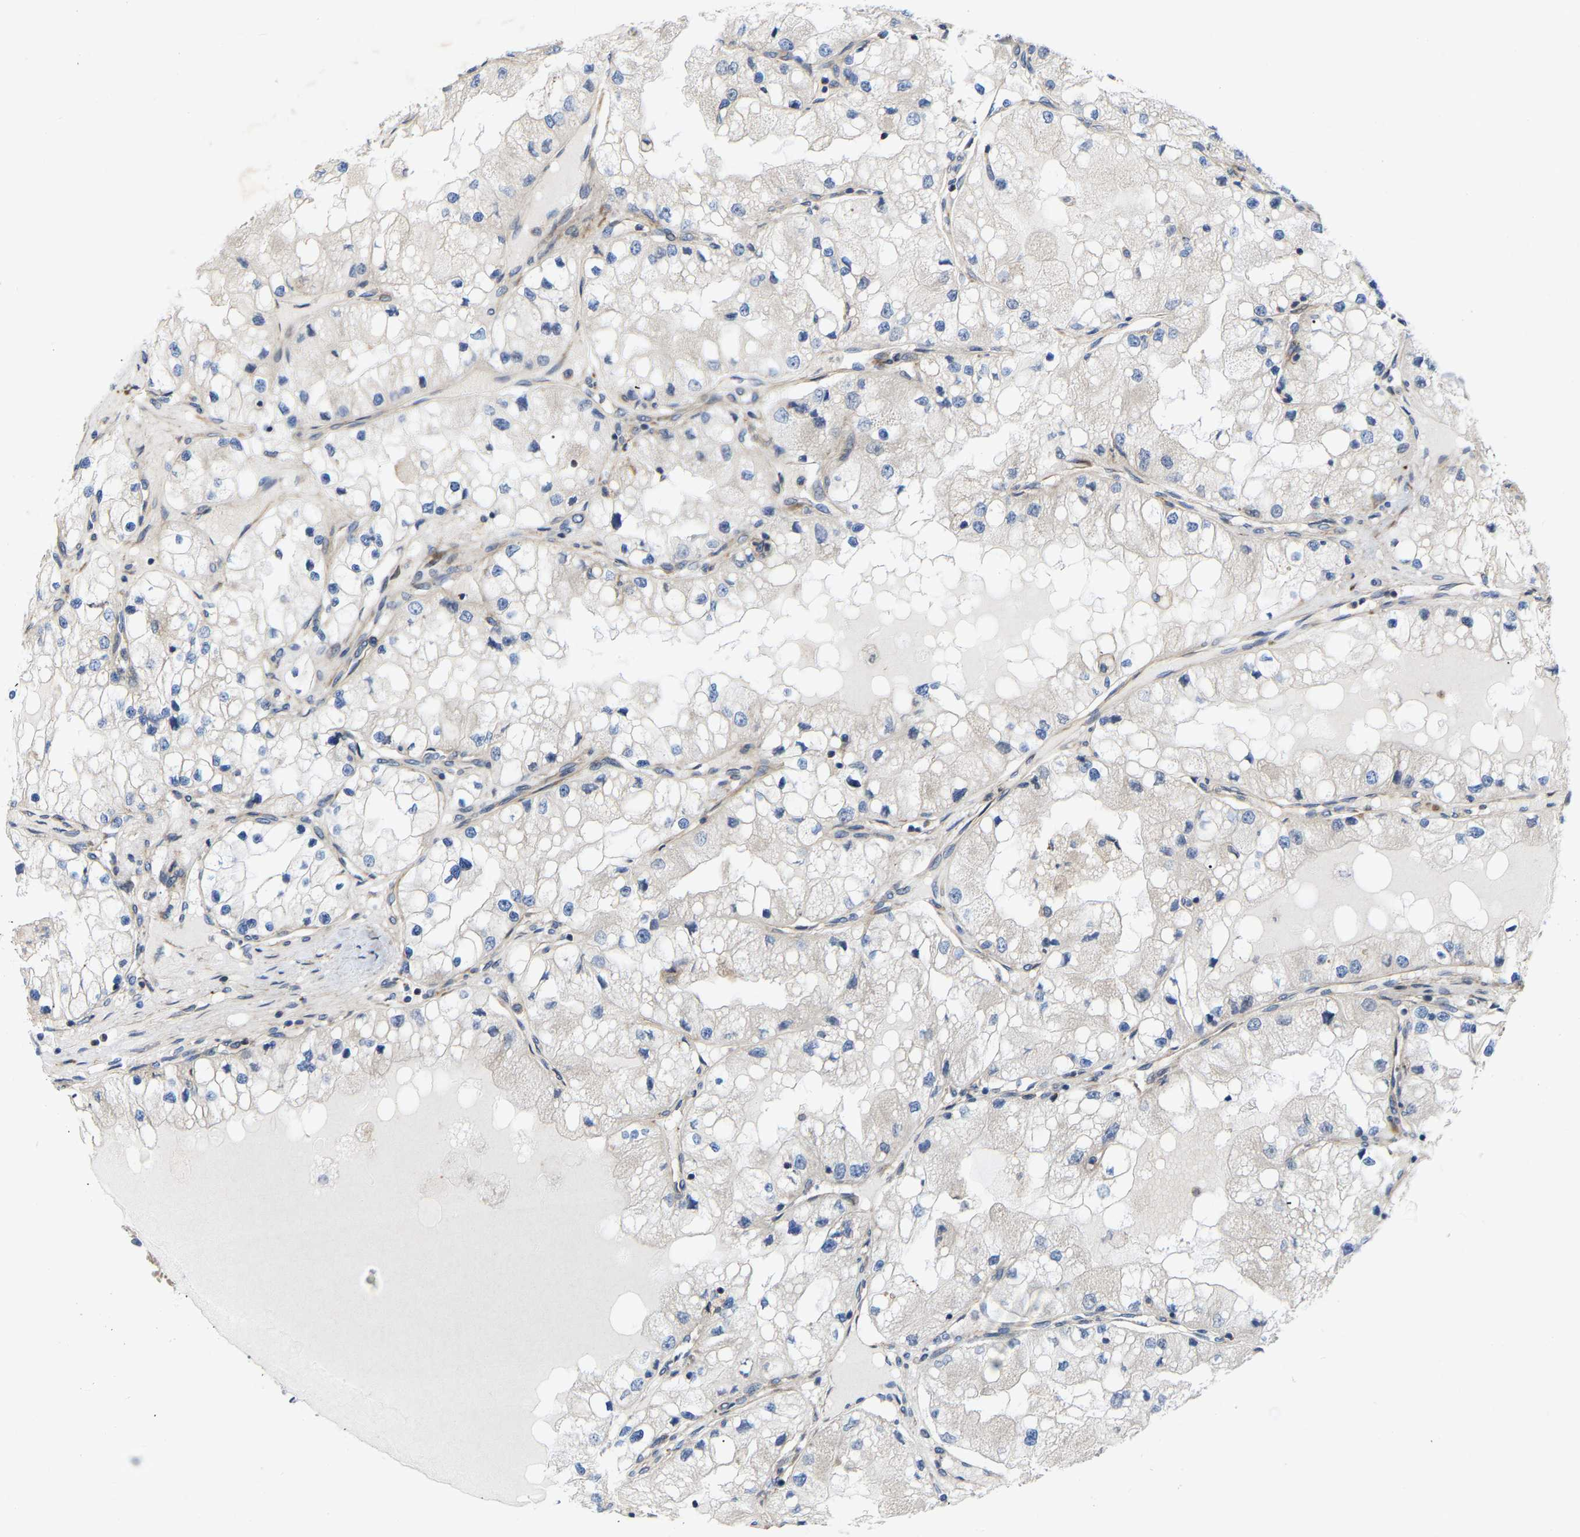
{"staining": {"intensity": "negative", "quantity": "none", "location": "none"}, "tissue": "renal cancer", "cell_type": "Tumor cells", "image_type": "cancer", "snomed": [{"axis": "morphology", "description": "Adenocarcinoma, NOS"}, {"axis": "topography", "description": "Kidney"}], "caption": "Immunohistochemistry of human renal cancer exhibits no positivity in tumor cells.", "gene": "TOR1B", "patient": {"sex": "male", "age": 68}}